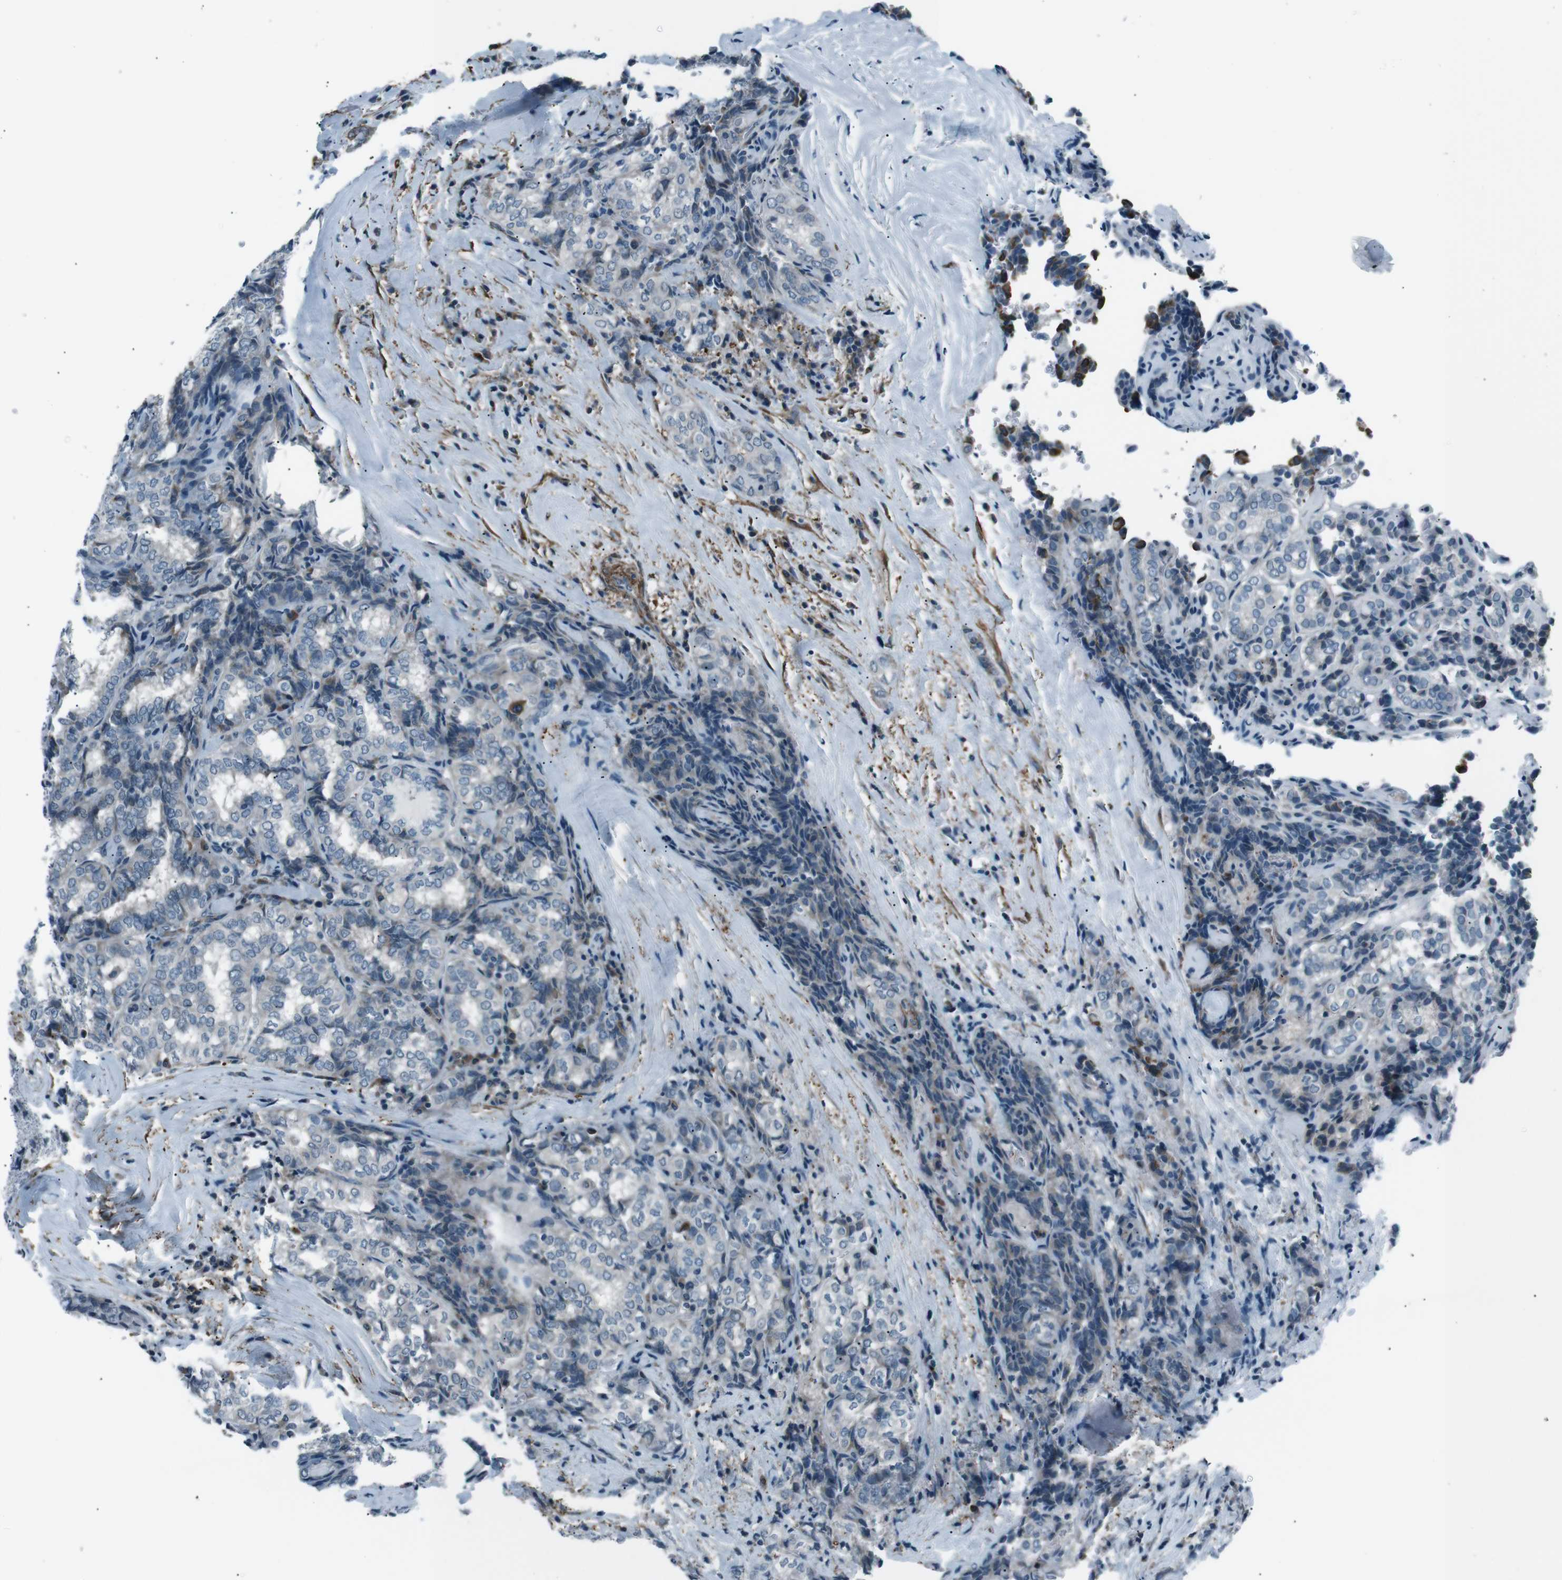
{"staining": {"intensity": "negative", "quantity": "none", "location": "none"}, "tissue": "thyroid cancer", "cell_type": "Tumor cells", "image_type": "cancer", "snomed": [{"axis": "morphology", "description": "Normal tissue, NOS"}, {"axis": "morphology", "description": "Papillary adenocarcinoma, NOS"}, {"axis": "topography", "description": "Thyroid gland"}], "caption": "DAB (3,3'-diaminobenzidine) immunohistochemical staining of human thyroid cancer reveals no significant expression in tumor cells. (DAB IHC with hematoxylin counter stain).", "gene": "PDLIM5", "patient": {"sex": "female", "age": 30}}